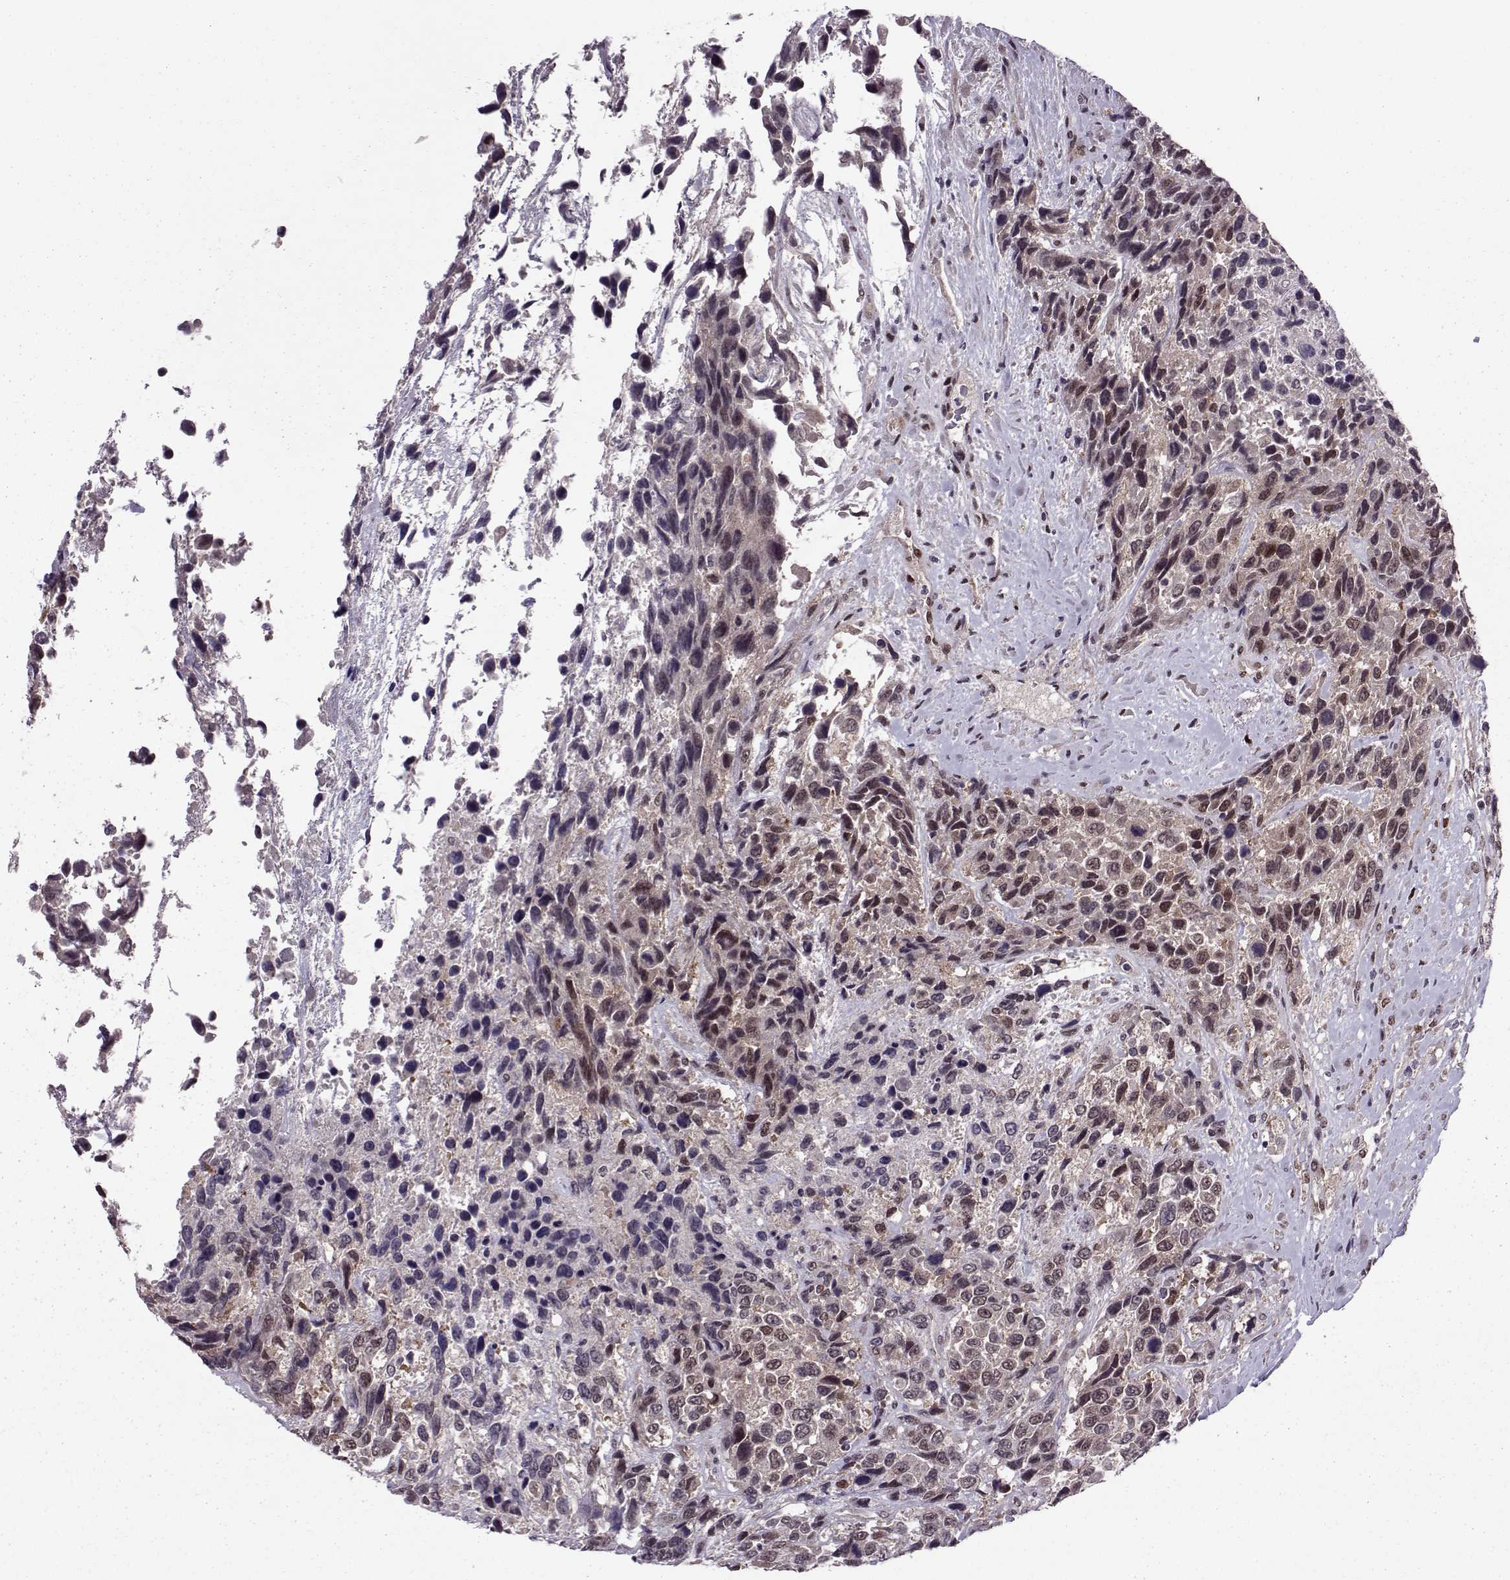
{"staining": {"intensity": "weak", "quantity": "<25%", "location": "nuclear"}, "tissue": "urothelial cancer", "cell_type": "Tumor cells", "image_type": "cancer", "snomed": [{"axis": "morphology", "description": "Urothelial carcinoma, High grade"}, {"axis": "topography", "description": "Urinary bladder"}], "caption": "DAB immunohistochemical staining of human urothelial cancer reveals no significant positivity in tumor cells.", "gene": "CDK4", "patient": {"sex": "female", "age": 70}}